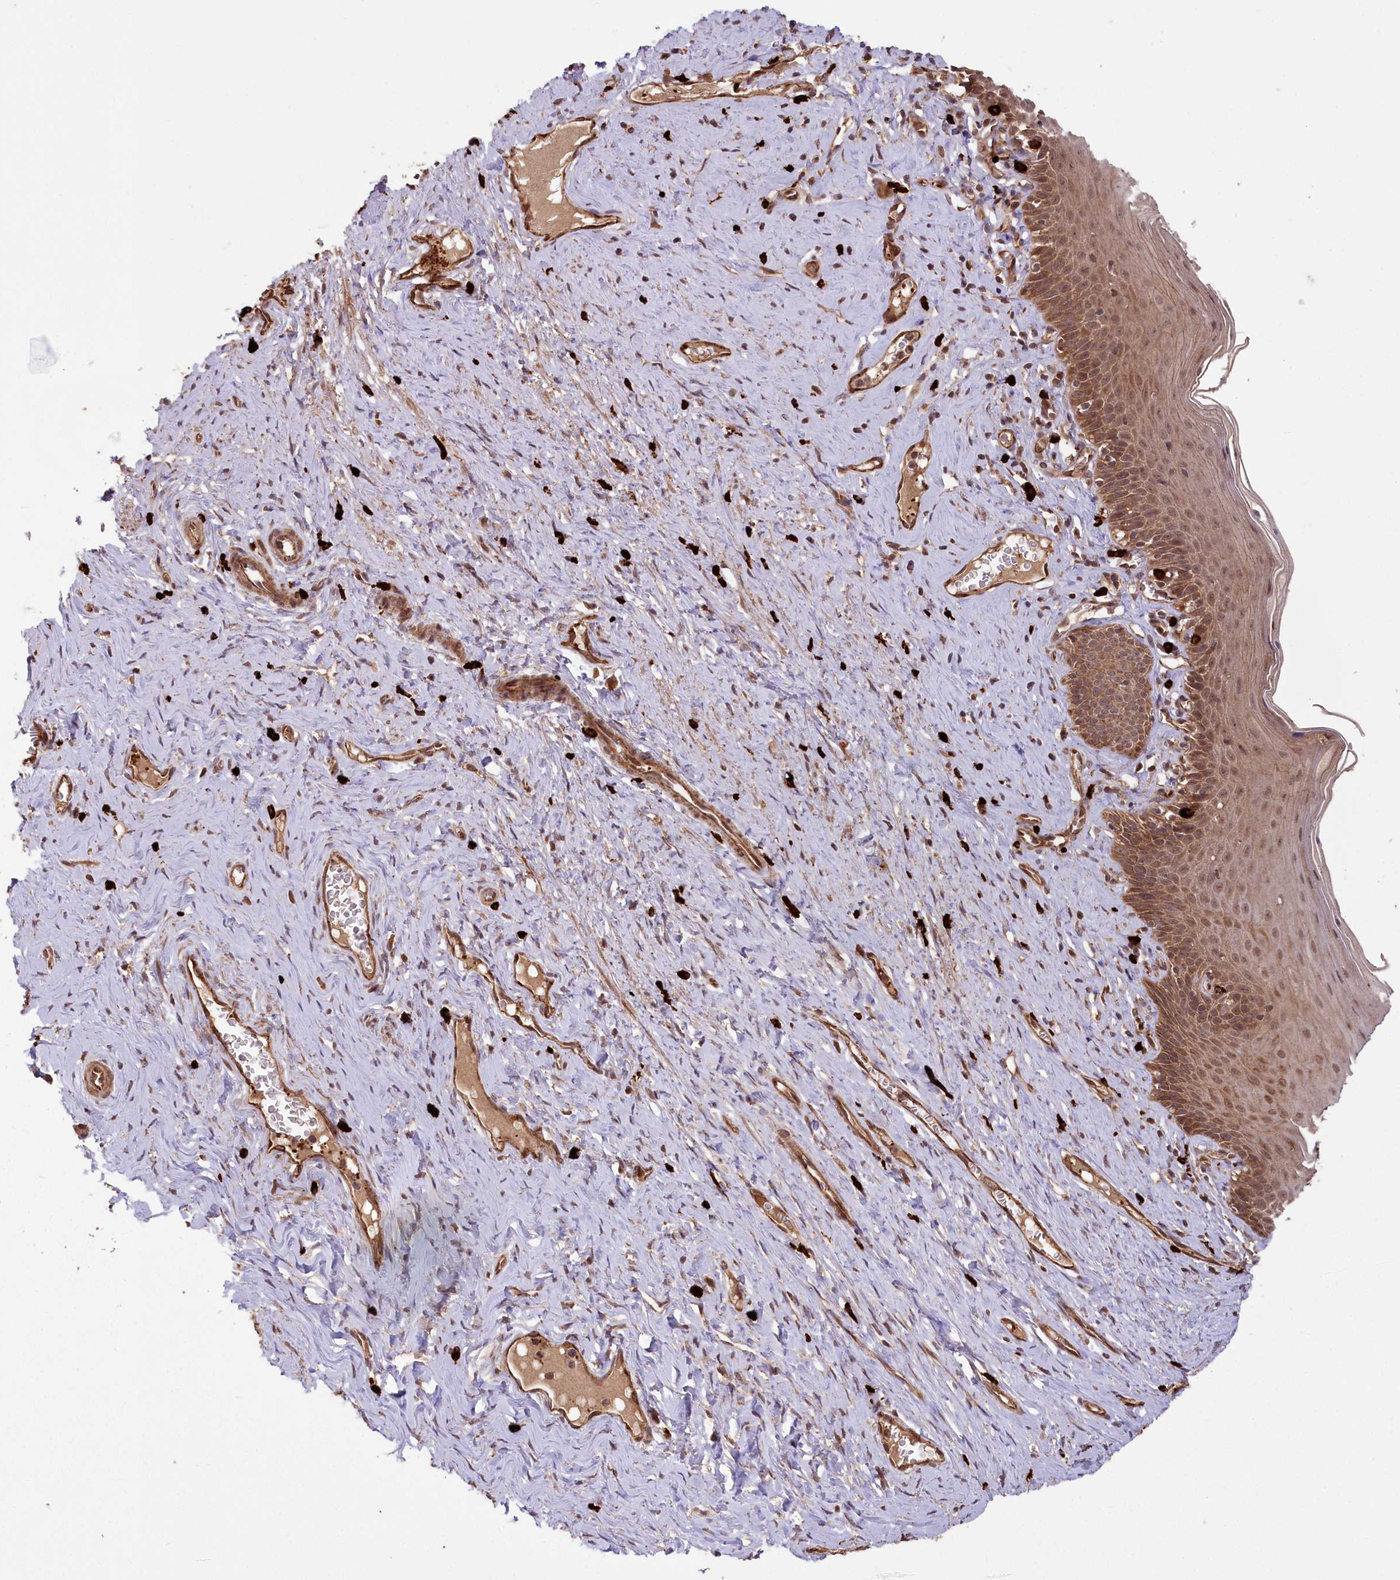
{"staining": {"intensity": "moderate", "quantity": ">75%", "location": "cytoplasmic/membranous,nuclear"}, "tissue": "cervix", "cell_type": "Glandular cells", "image_type": "normal", "snomed": [{"axis": "morphology", "description": "Normal tissue, NOS"}, {"axis": "topography", "description": "Cervix"}], "caption": "Glandular cells show medium levels of moderate cytoplasmic/membranous,nuclear expression in about >75% of cells in unremarkable human cervix.", "gene": "CARD19", "patient": {"sex": "female", "age": 42}}